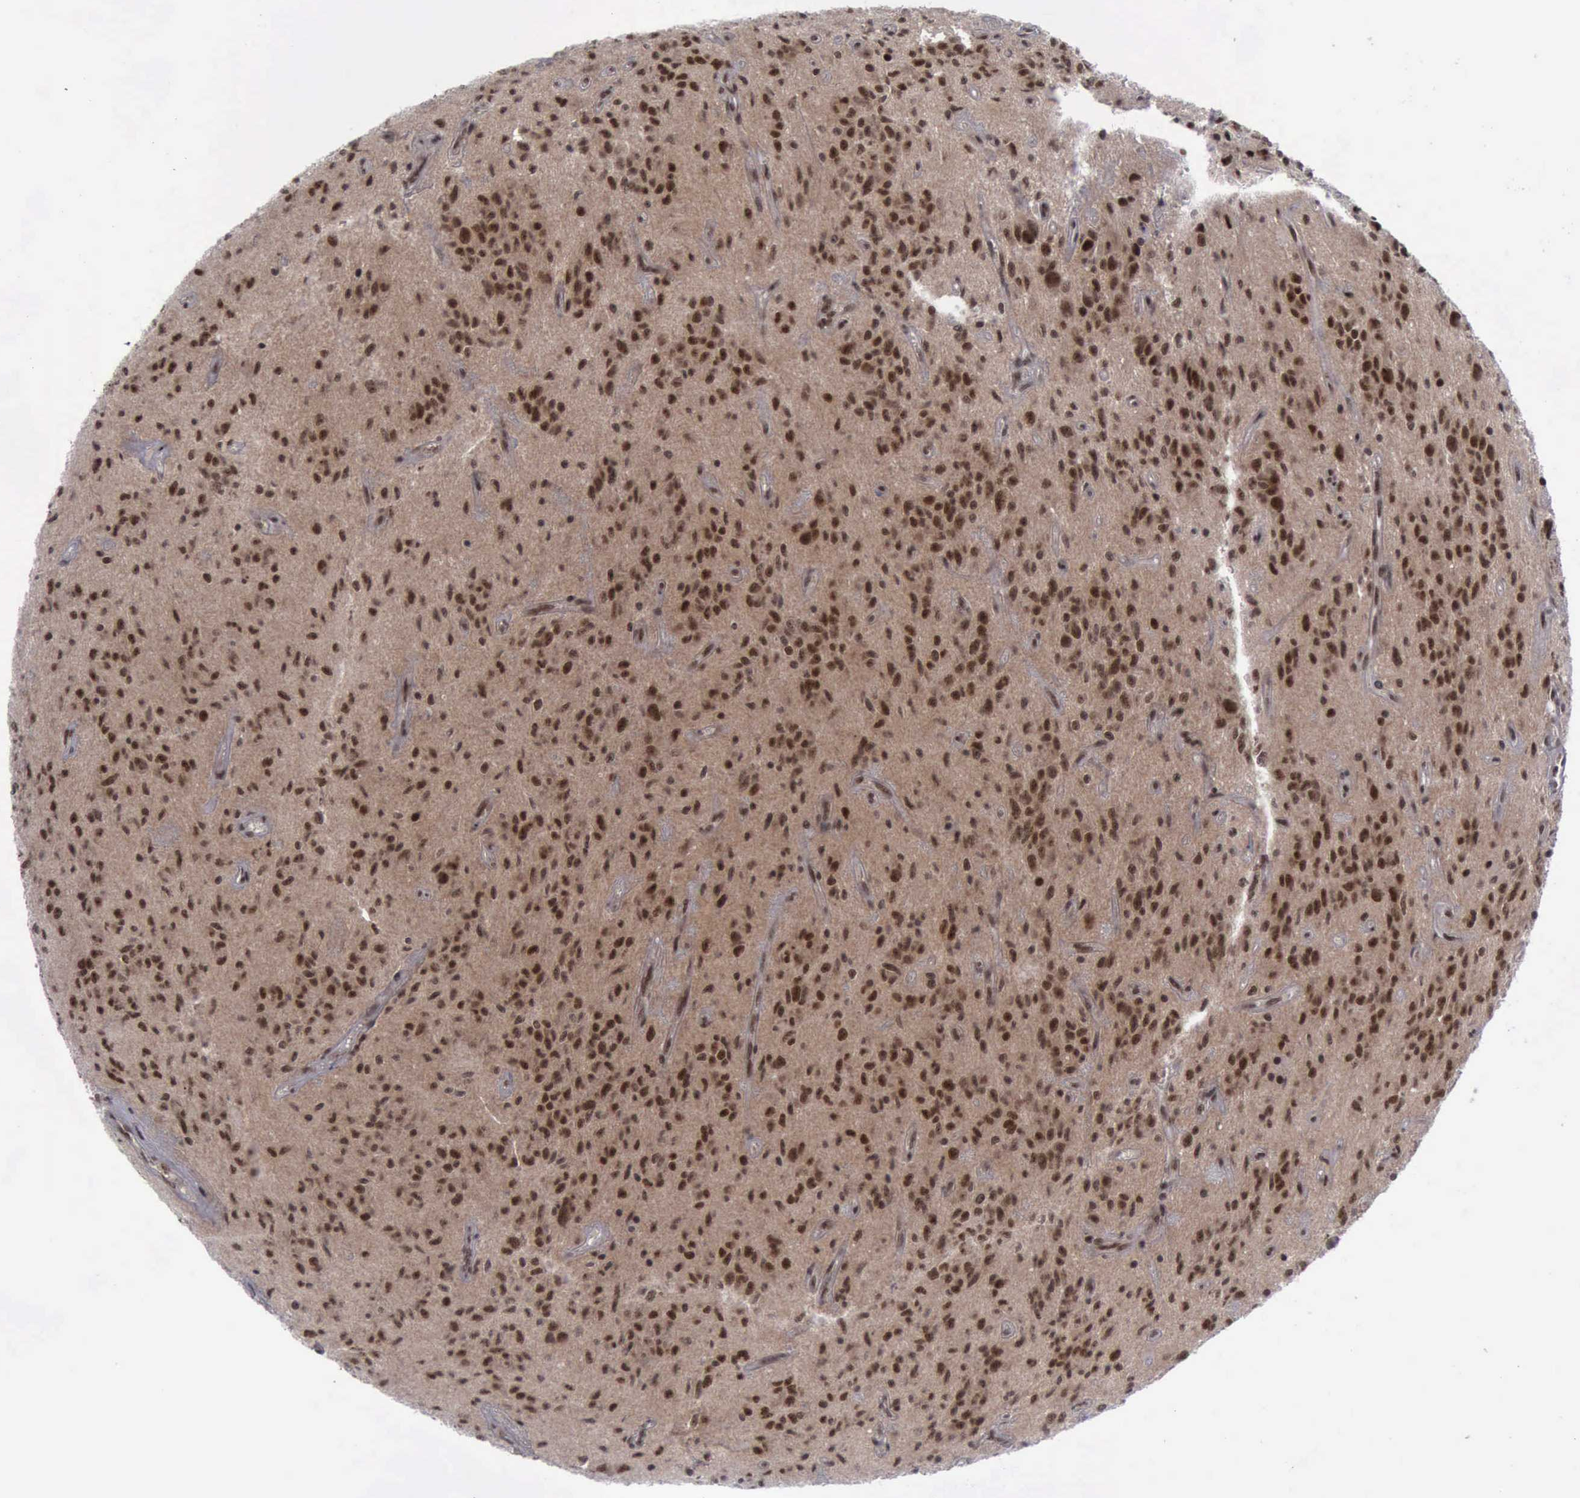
{"staining": {"intensity": "strong", "quantity": ">75%", "location": "cytoplasmic/membranous,nuclear"}, "tissue": "glioma", "cell_type": "Tumor cells", "image_type": "cancer", "snomed": [{"axis": "morphology", "description": "Glioma, malignant, Low grade"}, {"axis": "topography", "description": "Brain"}], "caption": "High-power microscopy captured an immunohistochemistry micrograph of glioma, revealing strong cytoplasmic/membranous and nuclear staining in approximately >75% of tumor cells.", "gene": "ATM", "patient": {"sex": "female", "age": 15}}